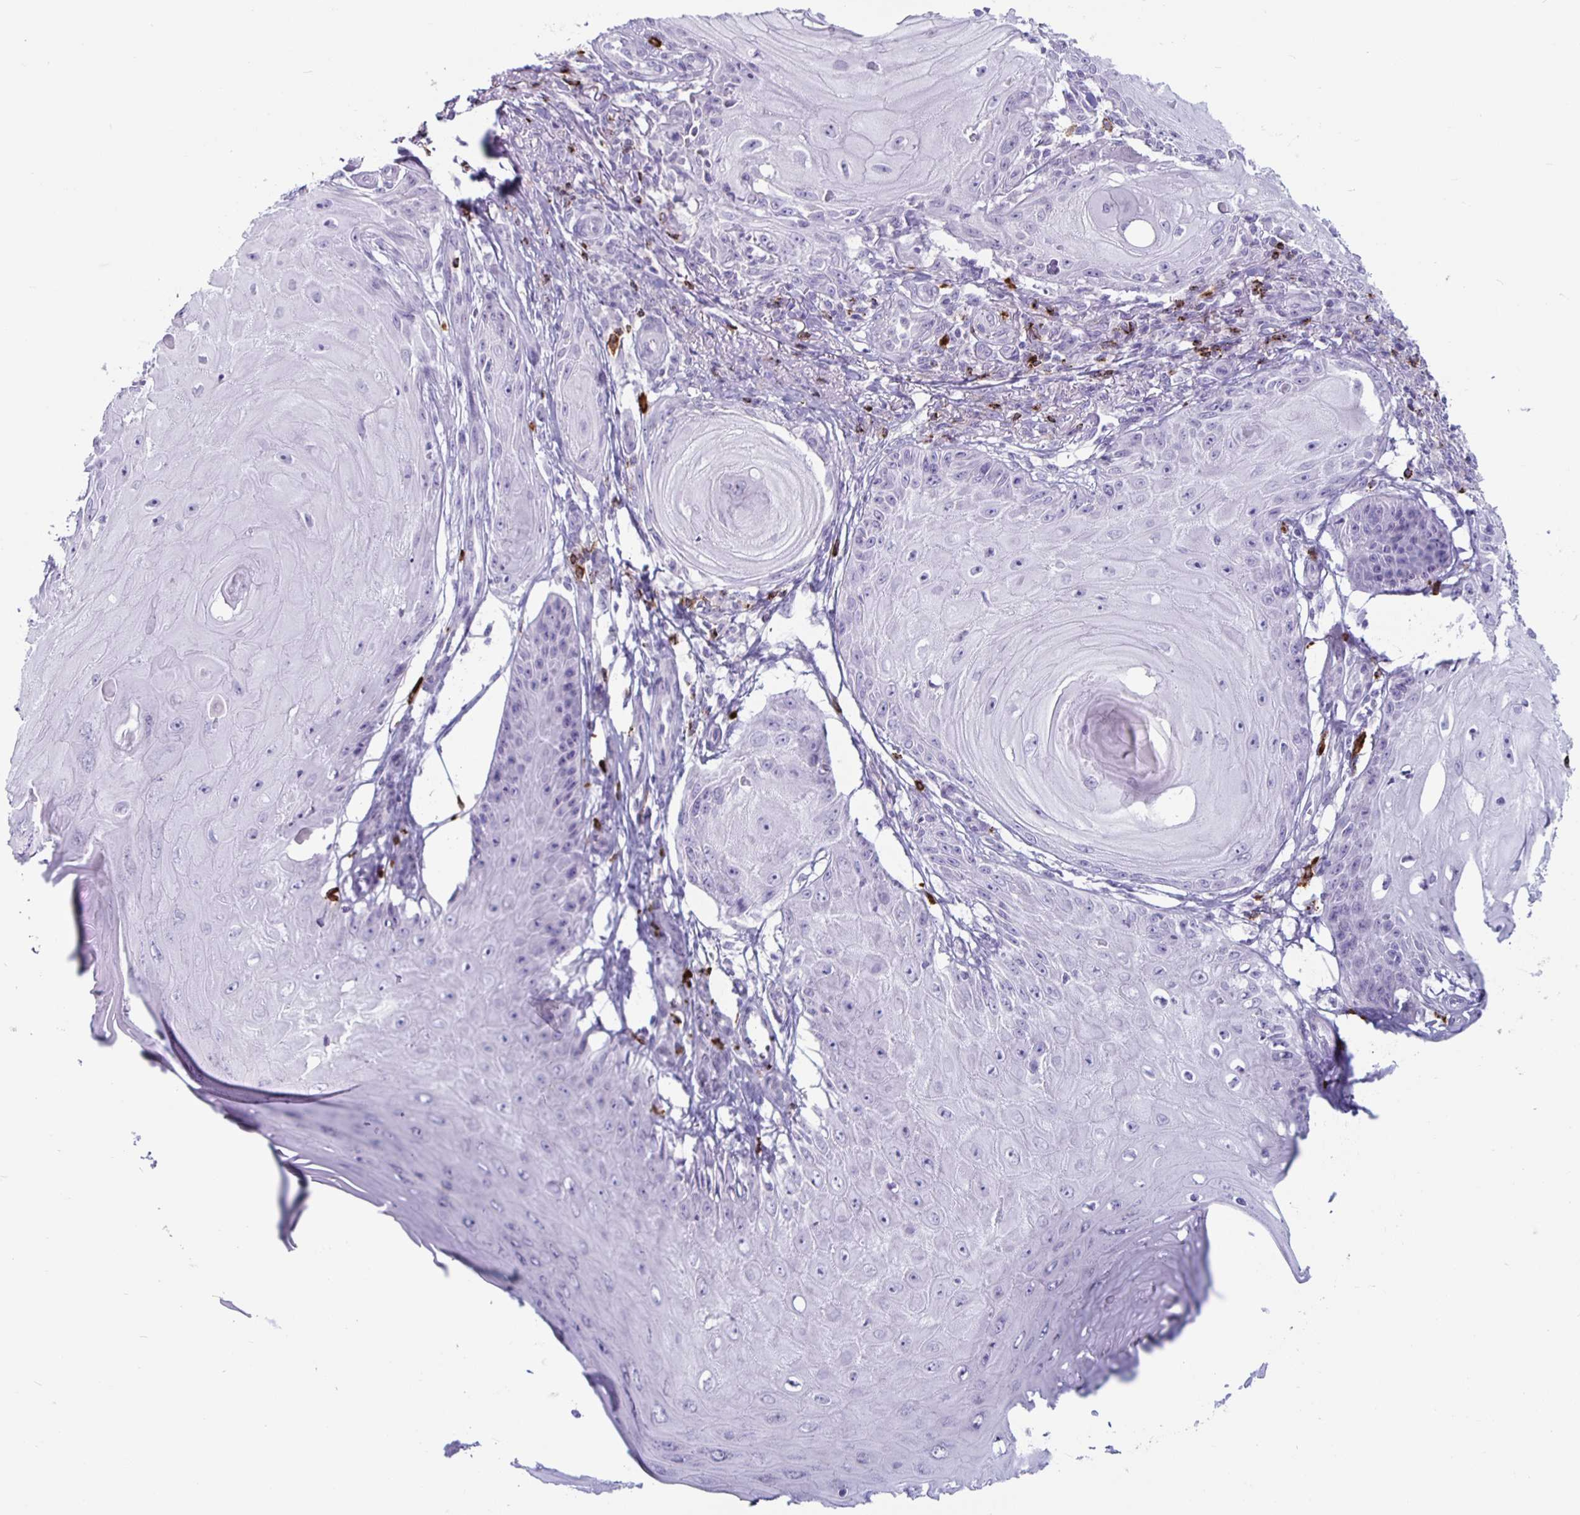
{"staining": {"intensity": "negative", "quantity": "none", "location": "none"}, "tissue": "skin cancer", "cell_type": "Tumor cells", "image_type": "cancer", "snomed": [{"axis": "morphology", "description": "Squamous cell carcinoma, NOS"}, {"axis": "topography", "description": "Skin"}], "caption": "A photomicrograph of human skin cancer (squamous cell carcinoma) is negative for staining in tumor cells.", "gene": "GZMK", "patient": {"sex": "female", "age": 77}}